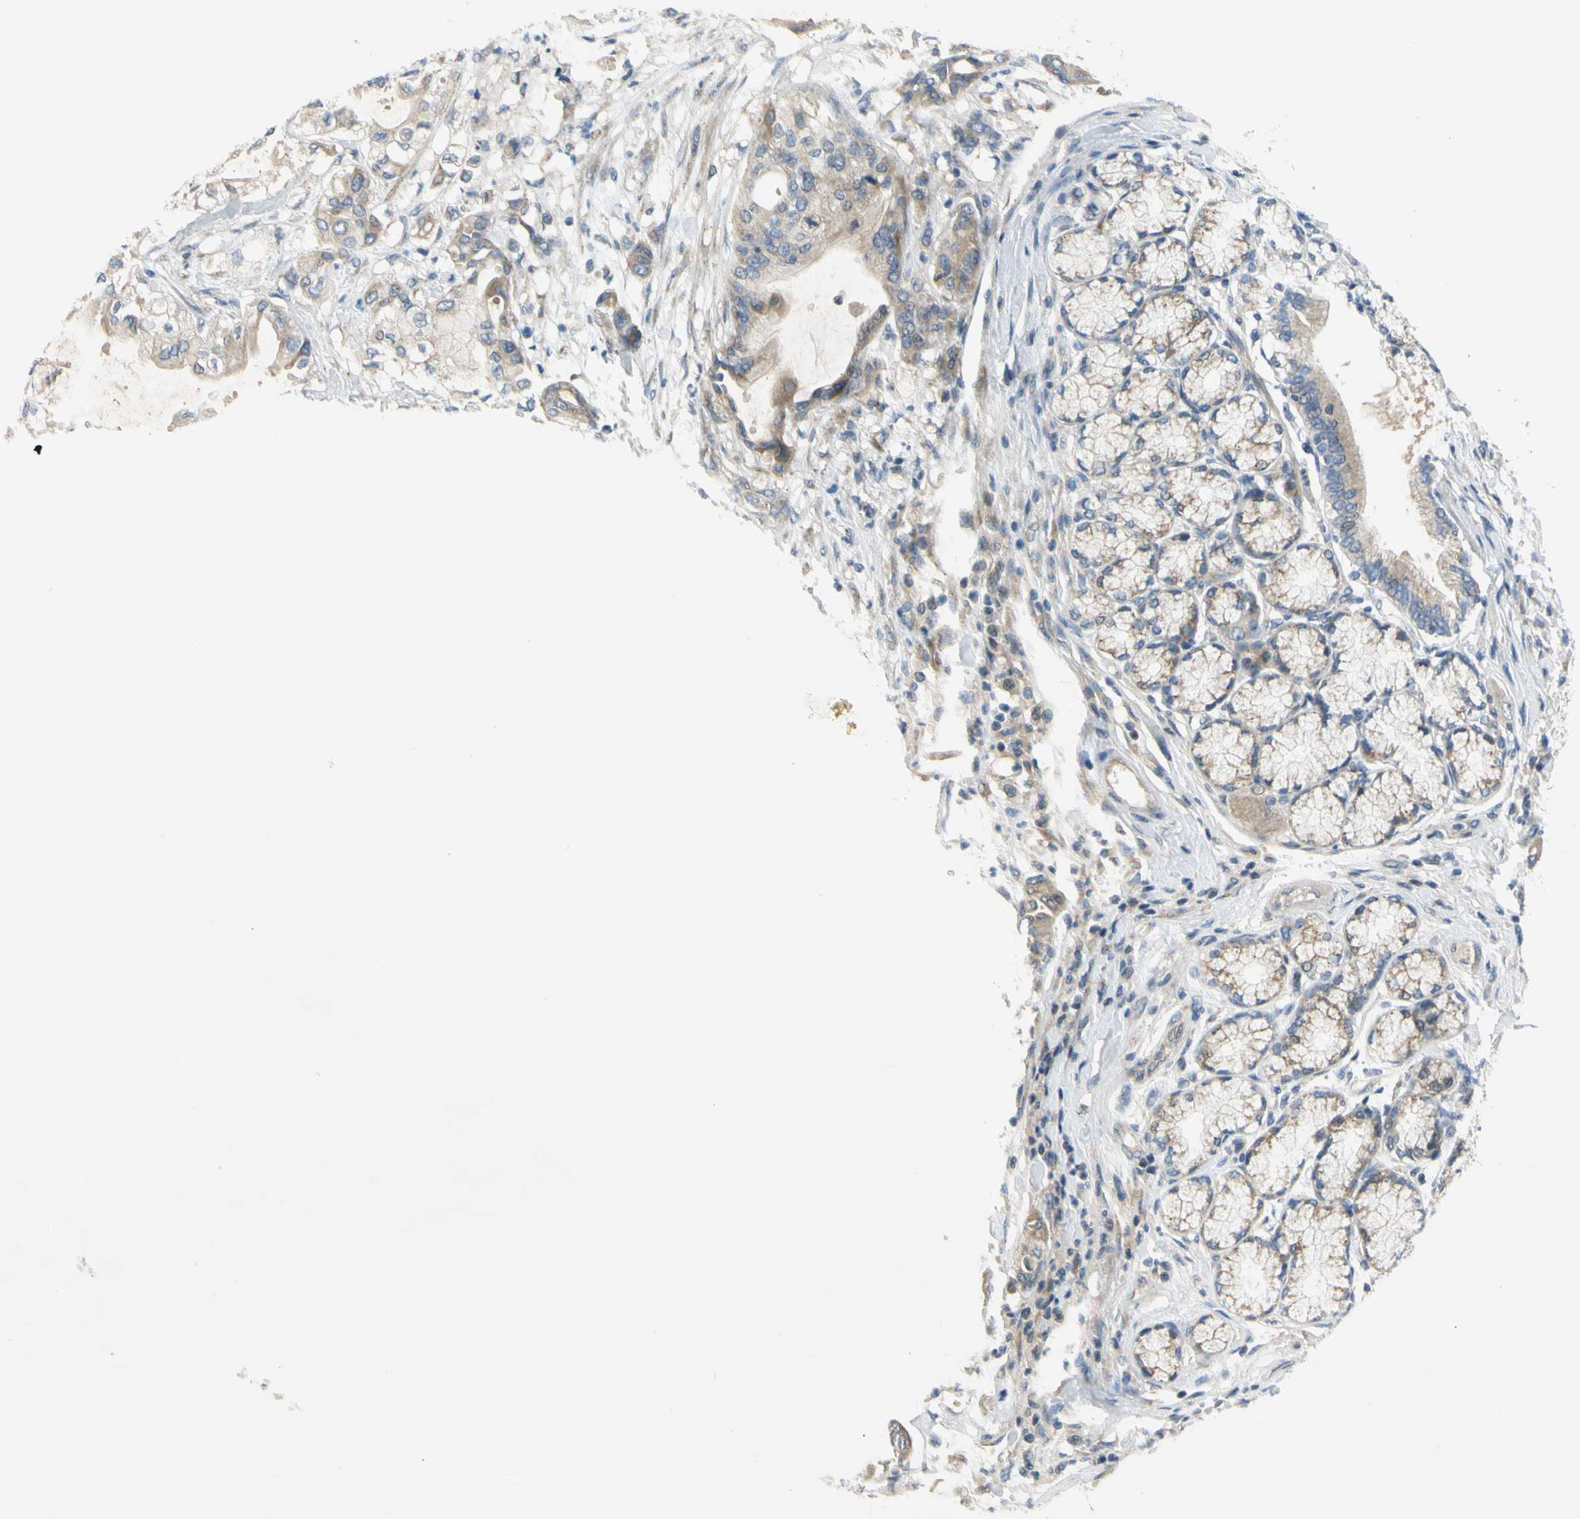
{"staining": {"intensity": "weak", "quantity": ">75%", "location": "cytoplasmic/membranous"}, "tissue": "pancreatic cancer", "cell_type": "Tumor cells", "image_type": "cancer", "snomed": [{"axis": "morphology", "description": "Adenocarcinoma, NOS"}, {"axis": "morphology", "description": "Adenocarcinoma, metastatic, NOS"}, {"axis": "topography", "description": "Lymph node"}, {"axis": "topography", "description": "Pancreas"}, {"axis": "topography", "description": "Duodenum"}], "caption": "Weak cytoplasmic/membranous expression is present in about >75% of tumor cells in pancreatic cancer.", "gene": "CCNB2", "patient": {"sex": "female", "age": 64}}